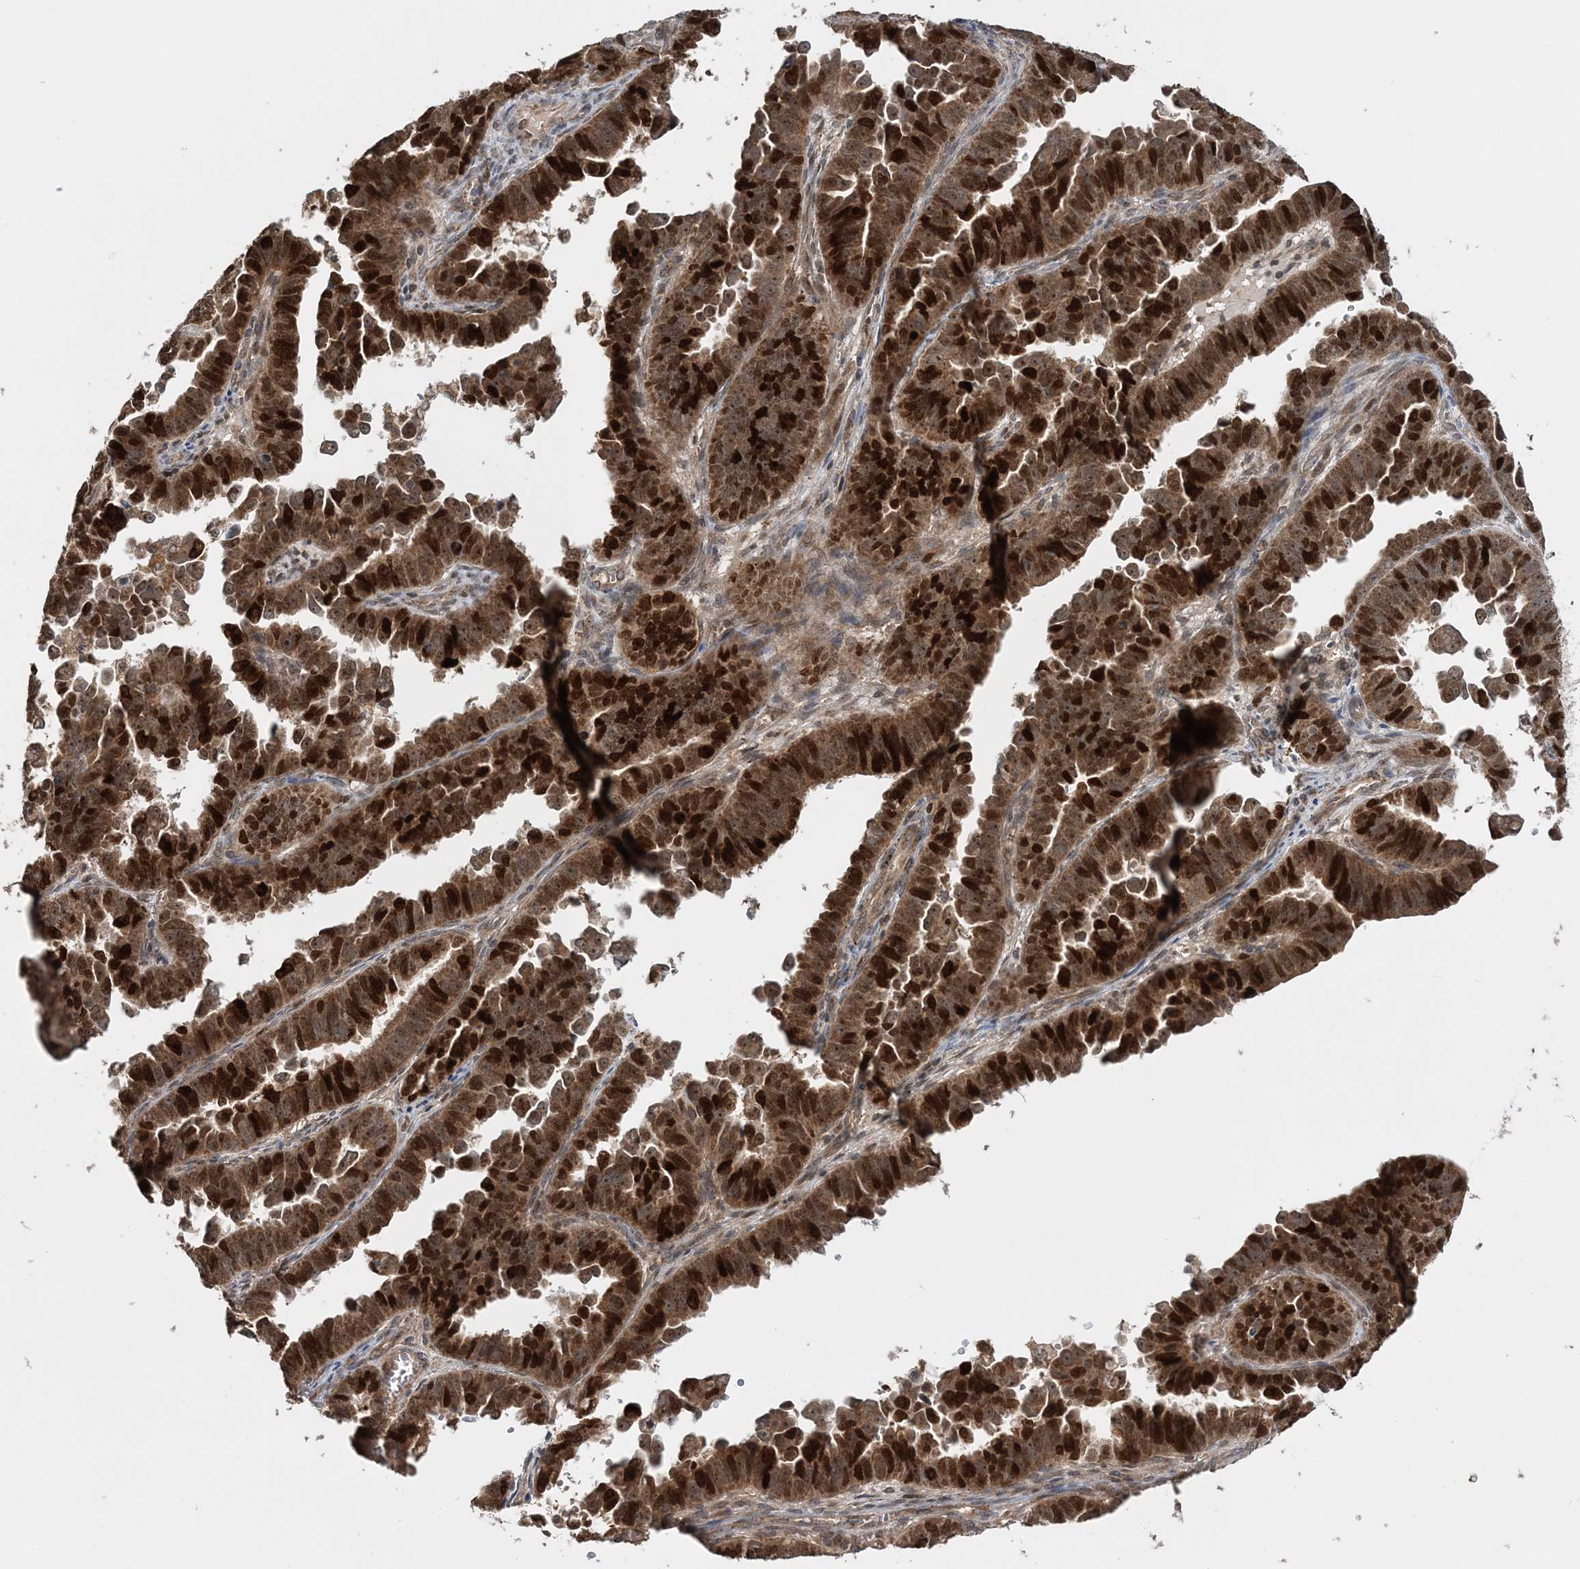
{"staining": {"intensity": "strong", "quantity": ">75%", "location": "cytoplasmic/membranous,nuclear"}, "tissue": "endometrial cancer", "cell_type": "Tumor cells", "image_type": "cancer", "snomed": [{"axis": "morphology", "description": "Adenocarcinoma, NOS"}, {"axis": "topography", "description": "Endometrium"}], "caption": "Endometrial cancer stained for a protein (brown) reveals strong cytoplasmic/membranous and nuclear positive positivity in approximately >75% of tumor cells.", "gene": "KIF4A", "patient": {"sex": "female", "age": 75}}